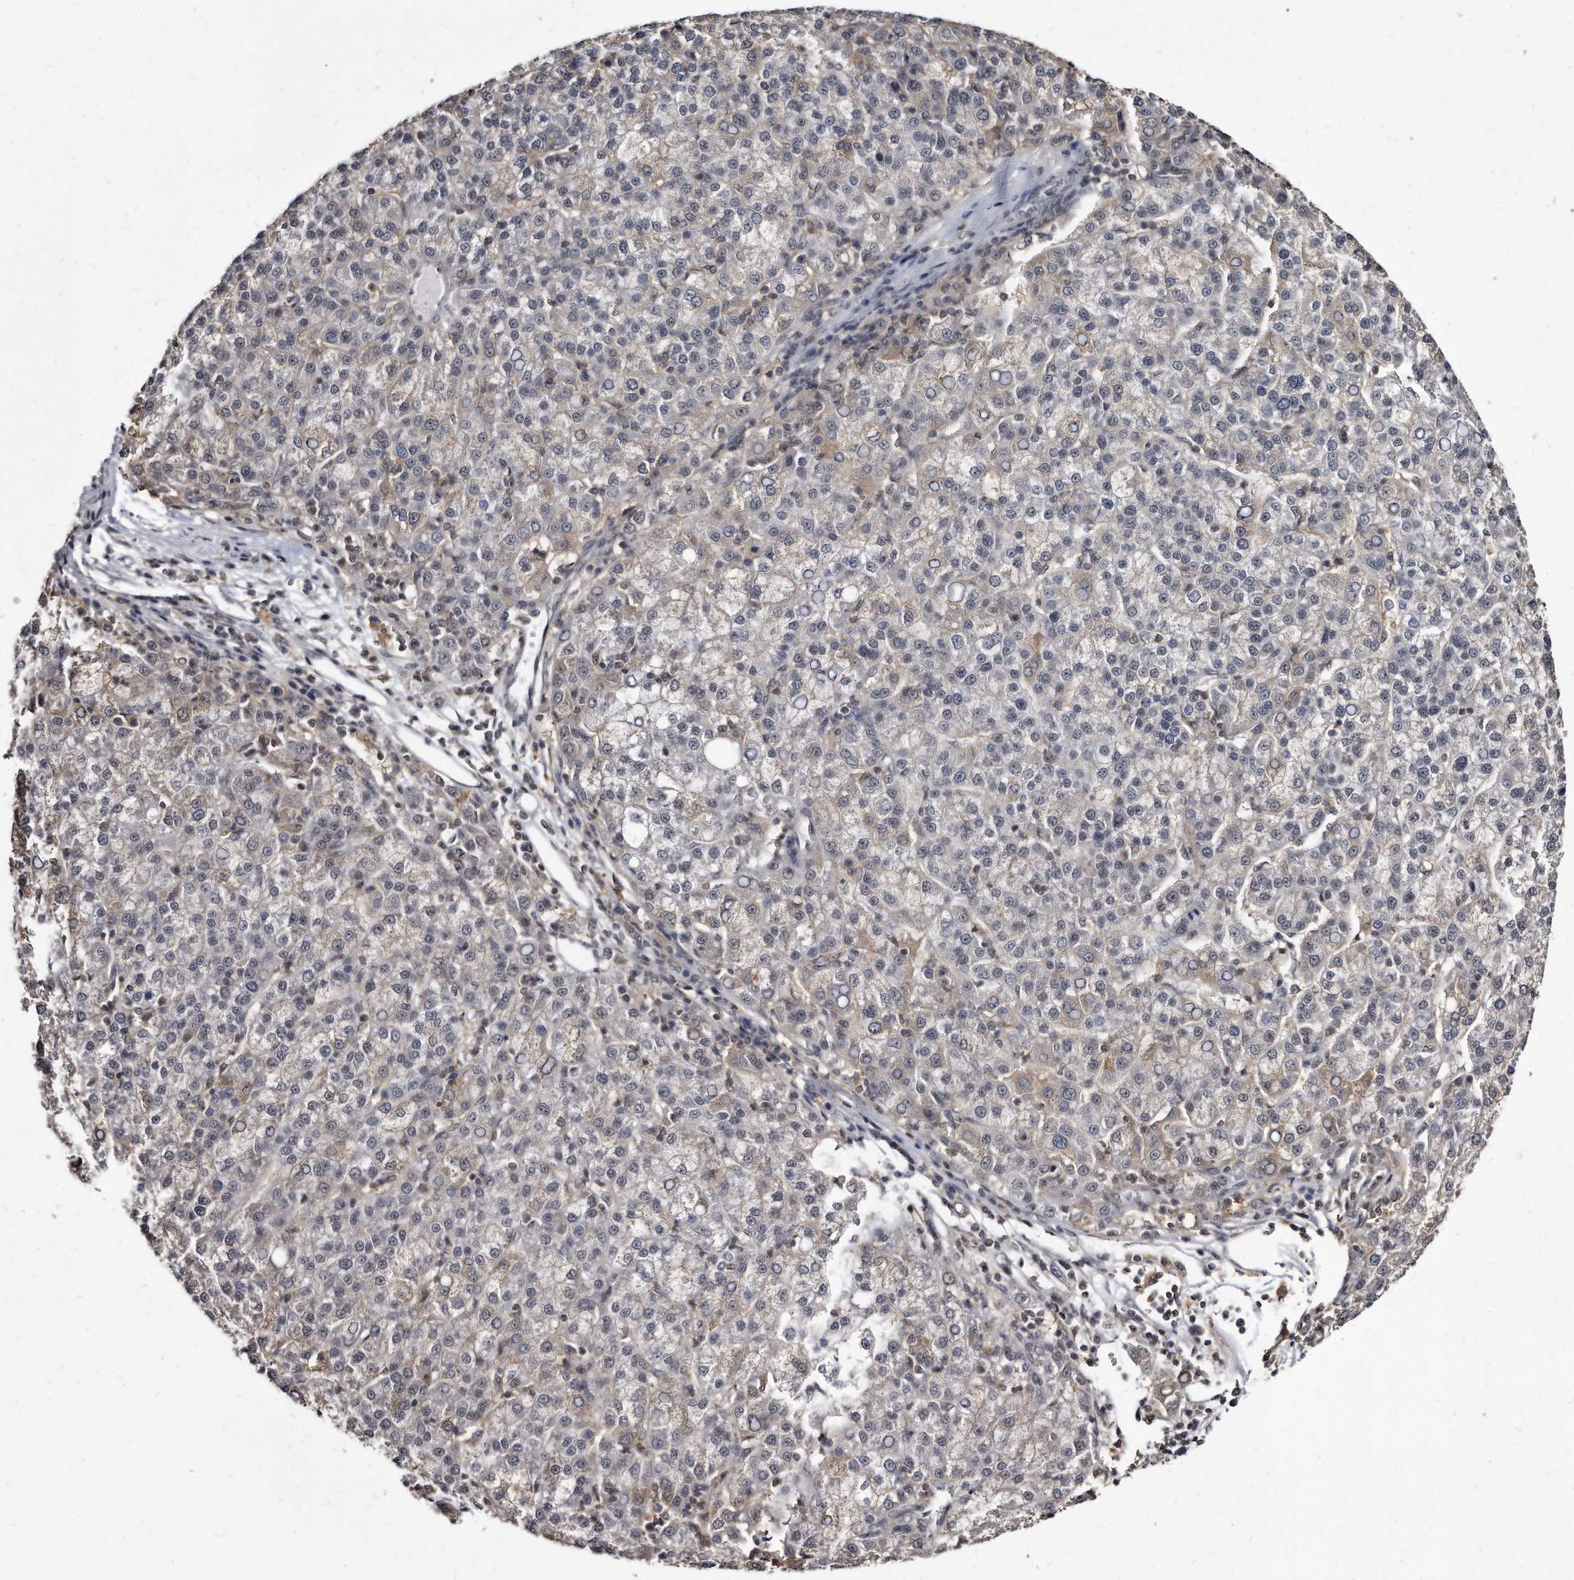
{"staining": {"intensity": "negative", "quantity": "none", "location": "none"}, "tissue": "liver cancer", "cell_type": "Tumor cells", "image_type": "cancer", "snomed": [{"axis": "morphology", "description": "Carcinoma, Hepatocellular, NOS"}, {"axis": "topography", "description": "Liver"}], "caption": "IHC of hepatocellular carcinoma (liver) reveals no positivity in tumor cells. Nuclei are stained in blue.", "gene": "KLHDC3", "patient": {"sex": "female", "age": 58}}